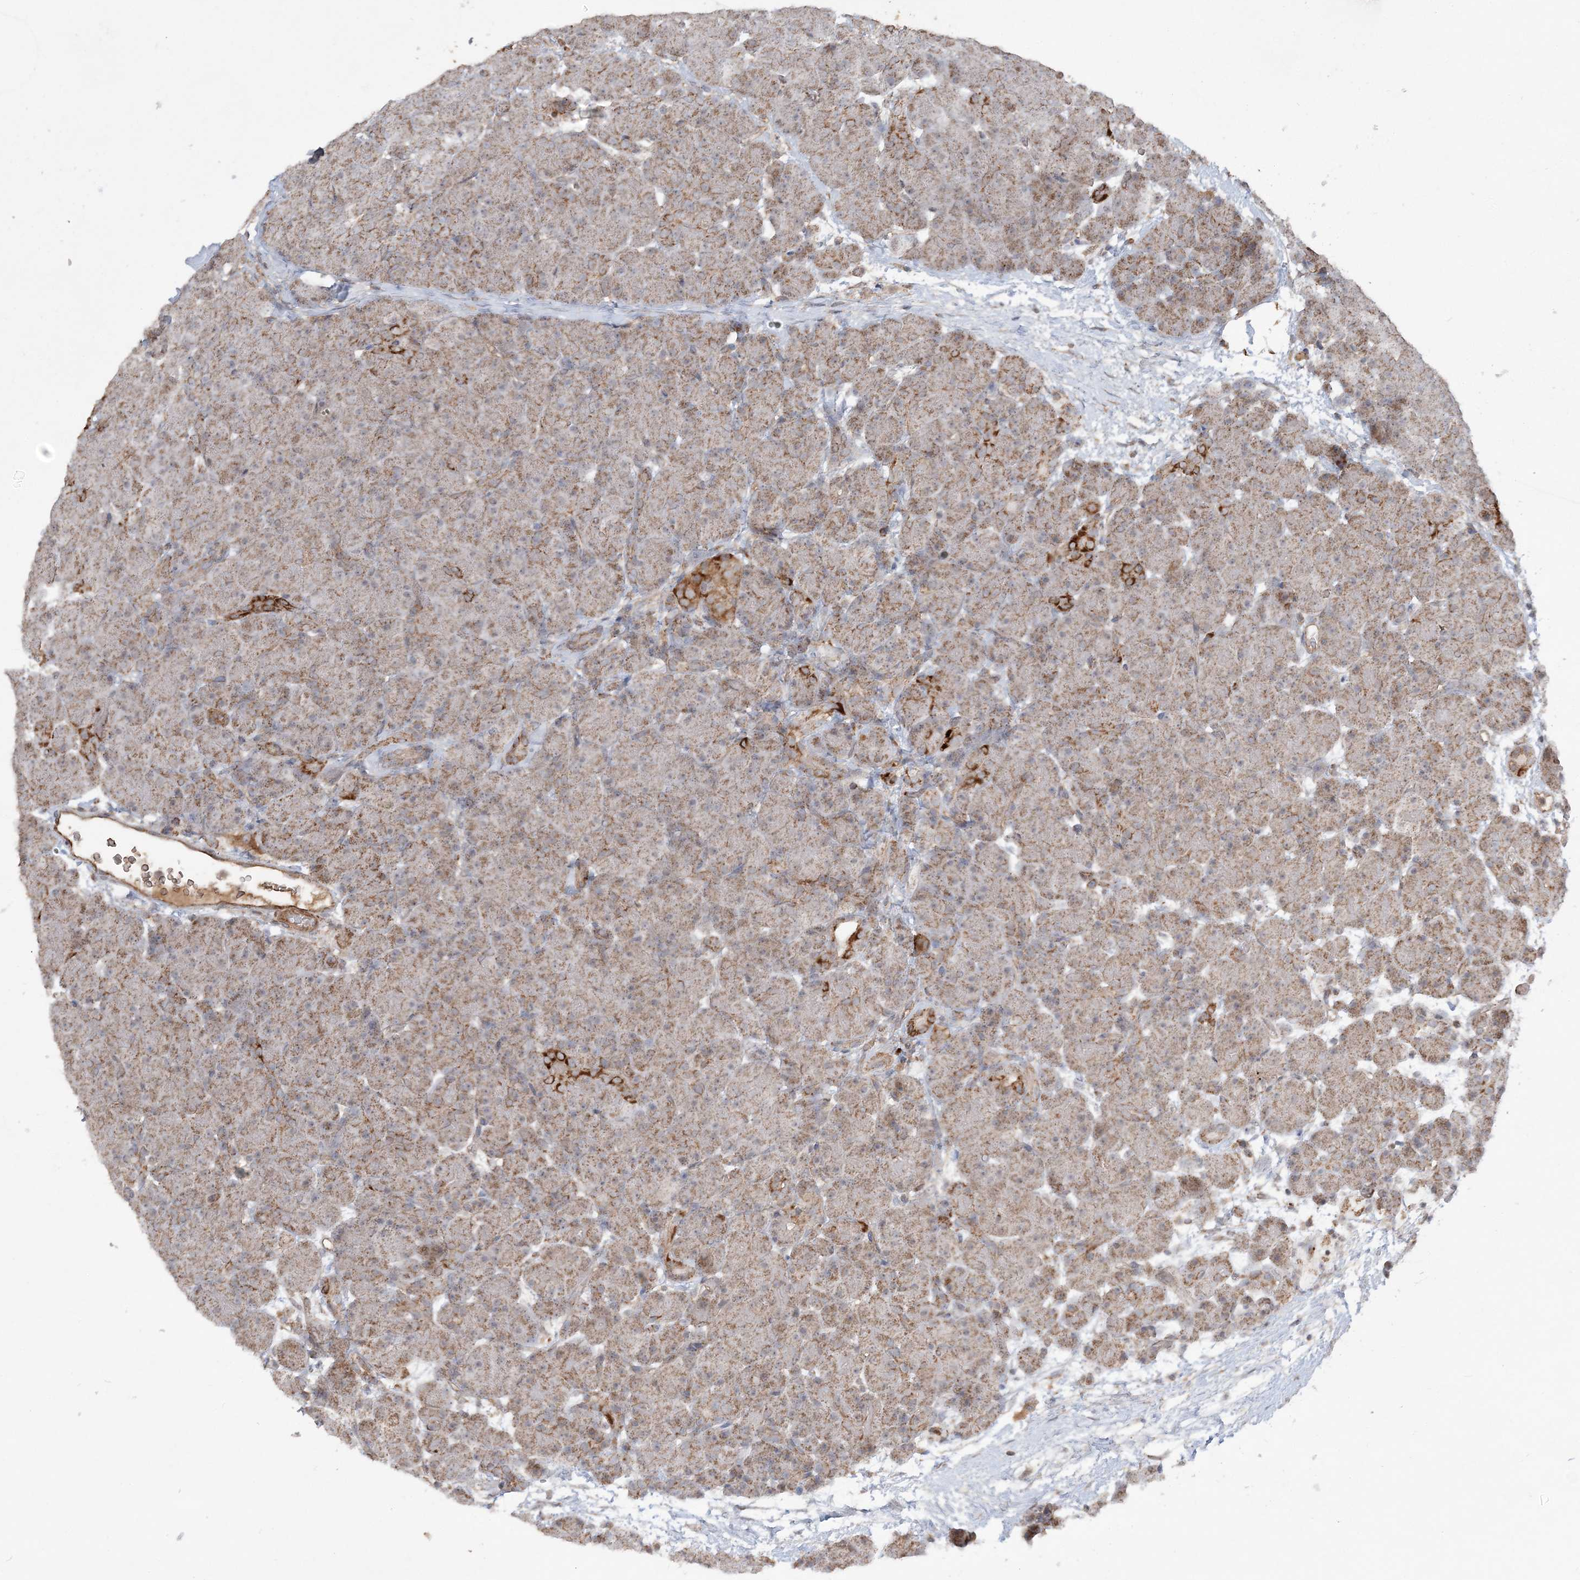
{"staining": {"intensity": "moderate", "quantity": ">75%", "location": "cytoplasmic/membranous"}, "tissue": "pancreas", "cell_type": "Exocrine glandular cells", "image_type": "normal", "snomed": [{"axis": "morphology", "description": "Normal tissue, NOS"}, {"axis": "topography", "description": "Pancreas"}], "caption": "Immunohistochemical staining of unremarkable pancreas reveals moderate cytoplasmic/membranous protein positivity in about >75% of exocrine glandular cells.", "gene": "SCLT1", "patient": {"sex": "male", "age": 66}}